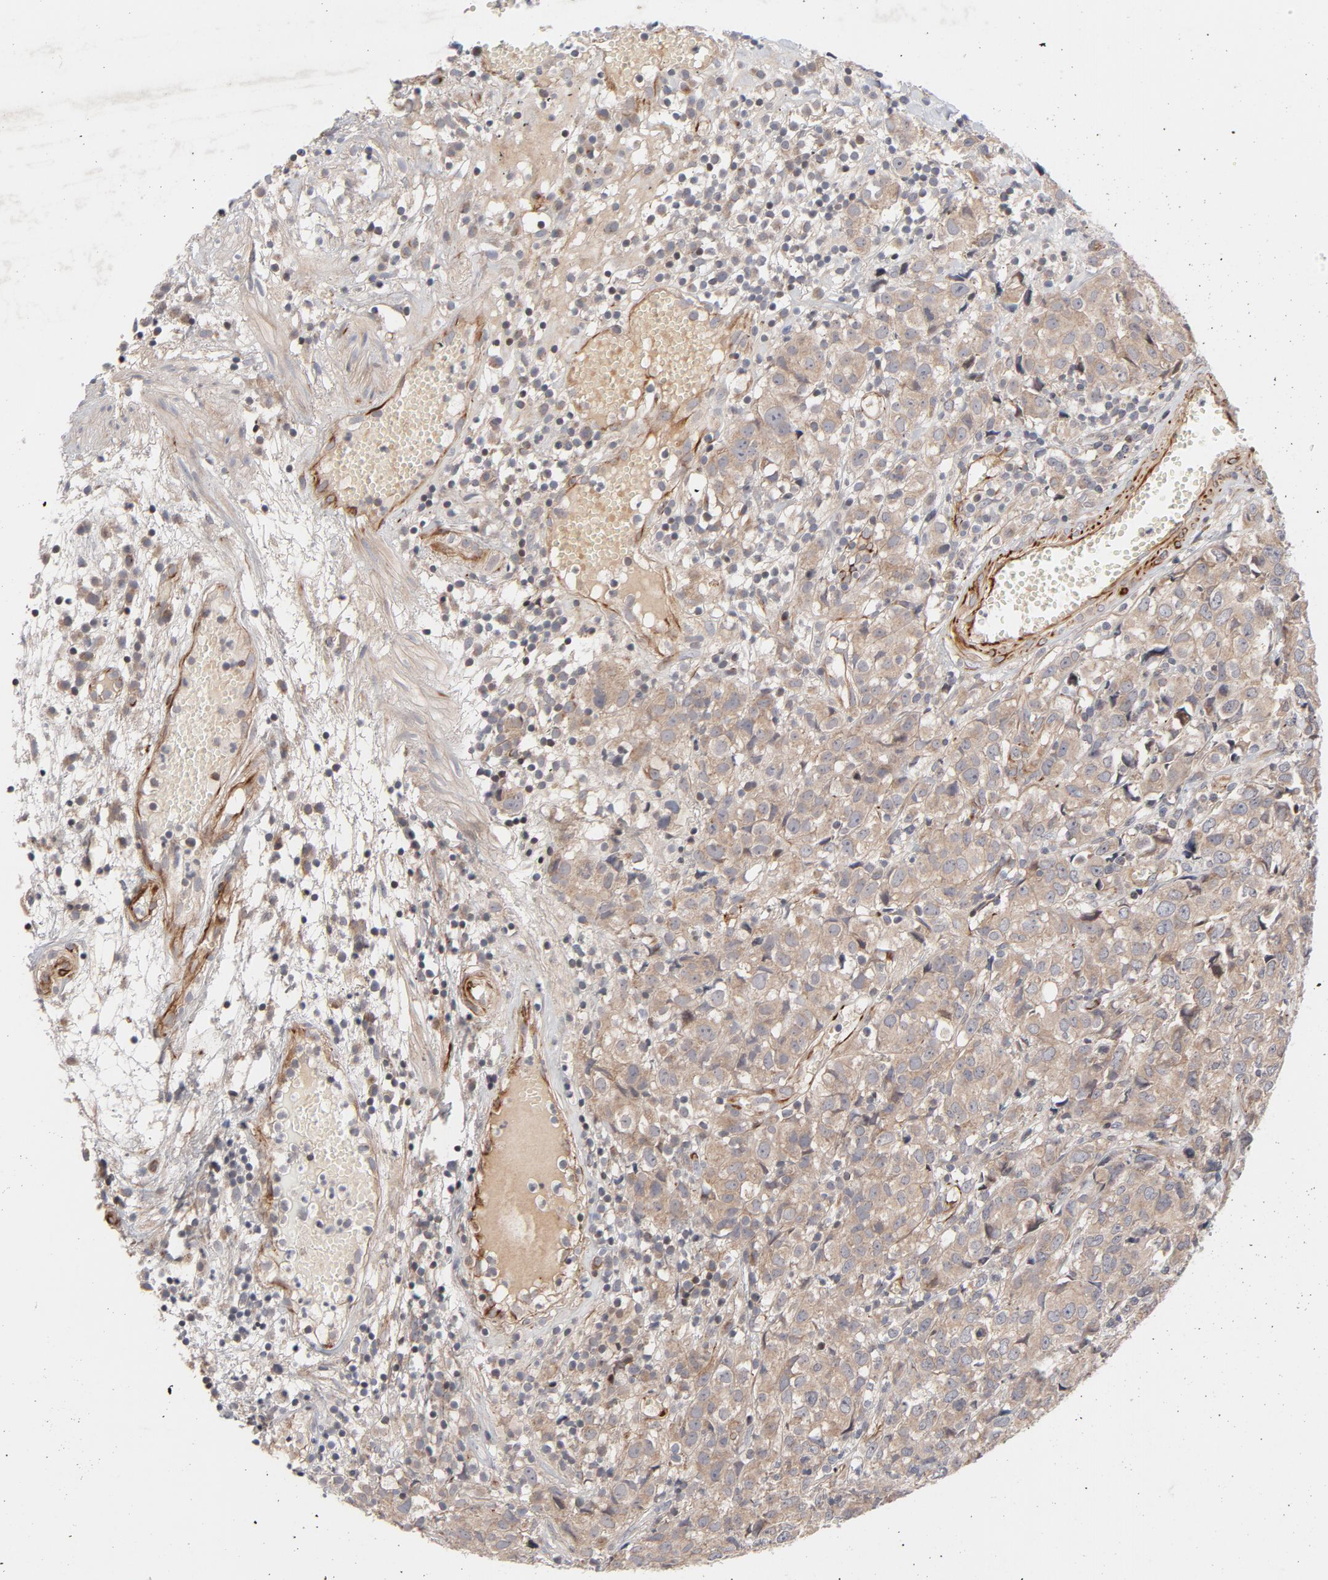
{"staining": {"intensity": "moderate", "quantity": ">75%", "location": "cytoplasmic/membranous"}, "tissue": "urothelial cancer", "cell_type": "Tumor cells", "image_type": "cancer", "snomed": [{"axis": "morphology", "description": "Urothelial carcinoma, High grade"}, {"axis": "topography", "description": "Urinary bladder"}], "caption": "Tumor cells demonstrate moderate cytoplasmic/membranous positivity in about >75% of cells in urothelial cancer. (DAB (3,3'-diaminobenzidine) IHC, brown staining for protein, blue staining for nuclei).", "gene": "DNAAF2", "patient": {"sex": "female", "age": 75}}